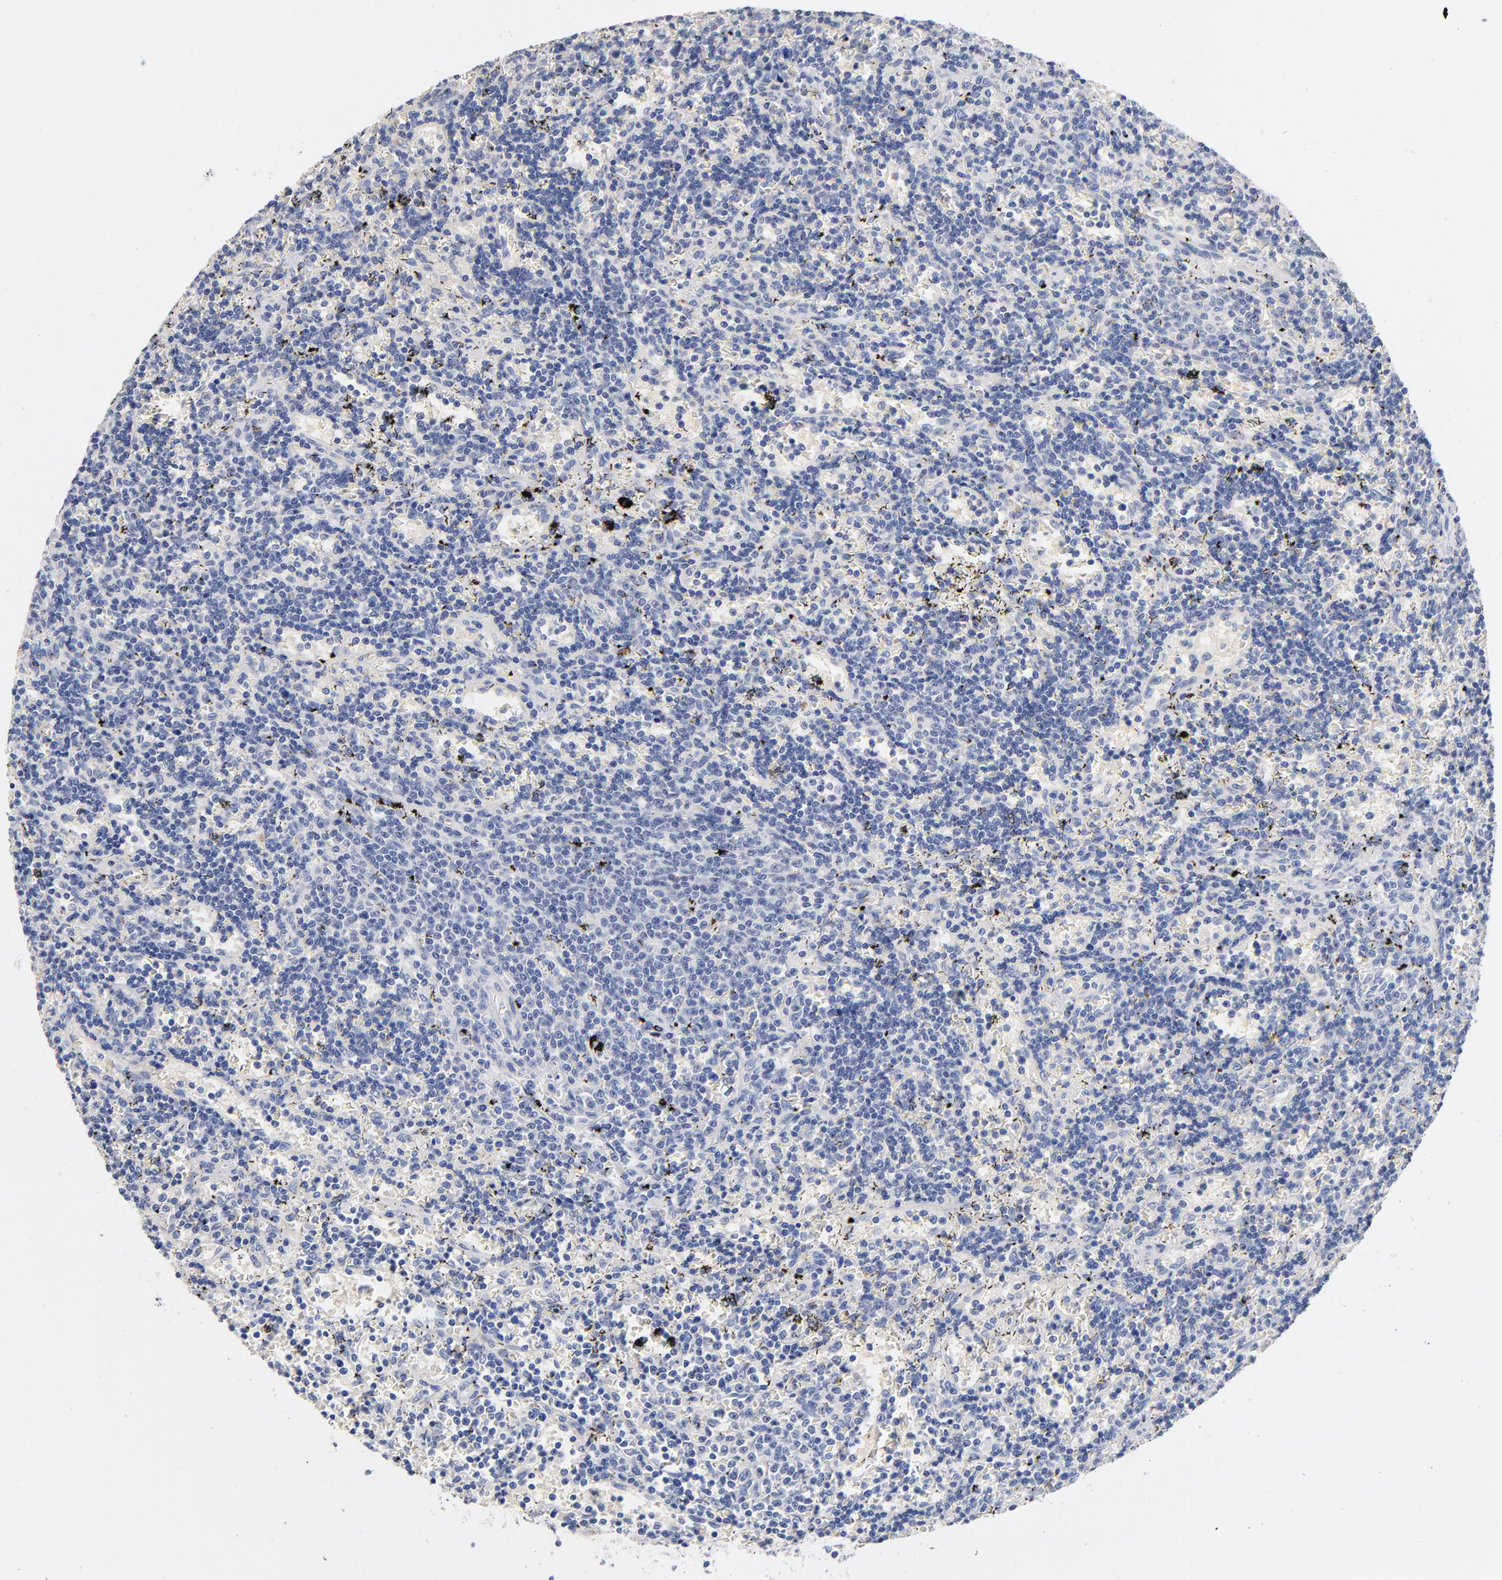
{"staining": {"intensity": "negative", "quantity": "none", "location": "none"}, "tissue": "lymphoma", "cell_type": "Tumor cells", "image_type": "cancer", "snomed": [{"axis": "morphology", "description": "Malignant lymphoma, non-Hodgkin's type, Low grade"}, {"axis": "topography", "description": "Spleen"}], "caption": "Immunohistochemistry (IHC) micrograph of neoplastic tissue: human lymphoma stained with DAB exhibits no significant protein staining in tumor cells.", "gene": "CPS1", "patient": {"sex": "male", "age": 60}}